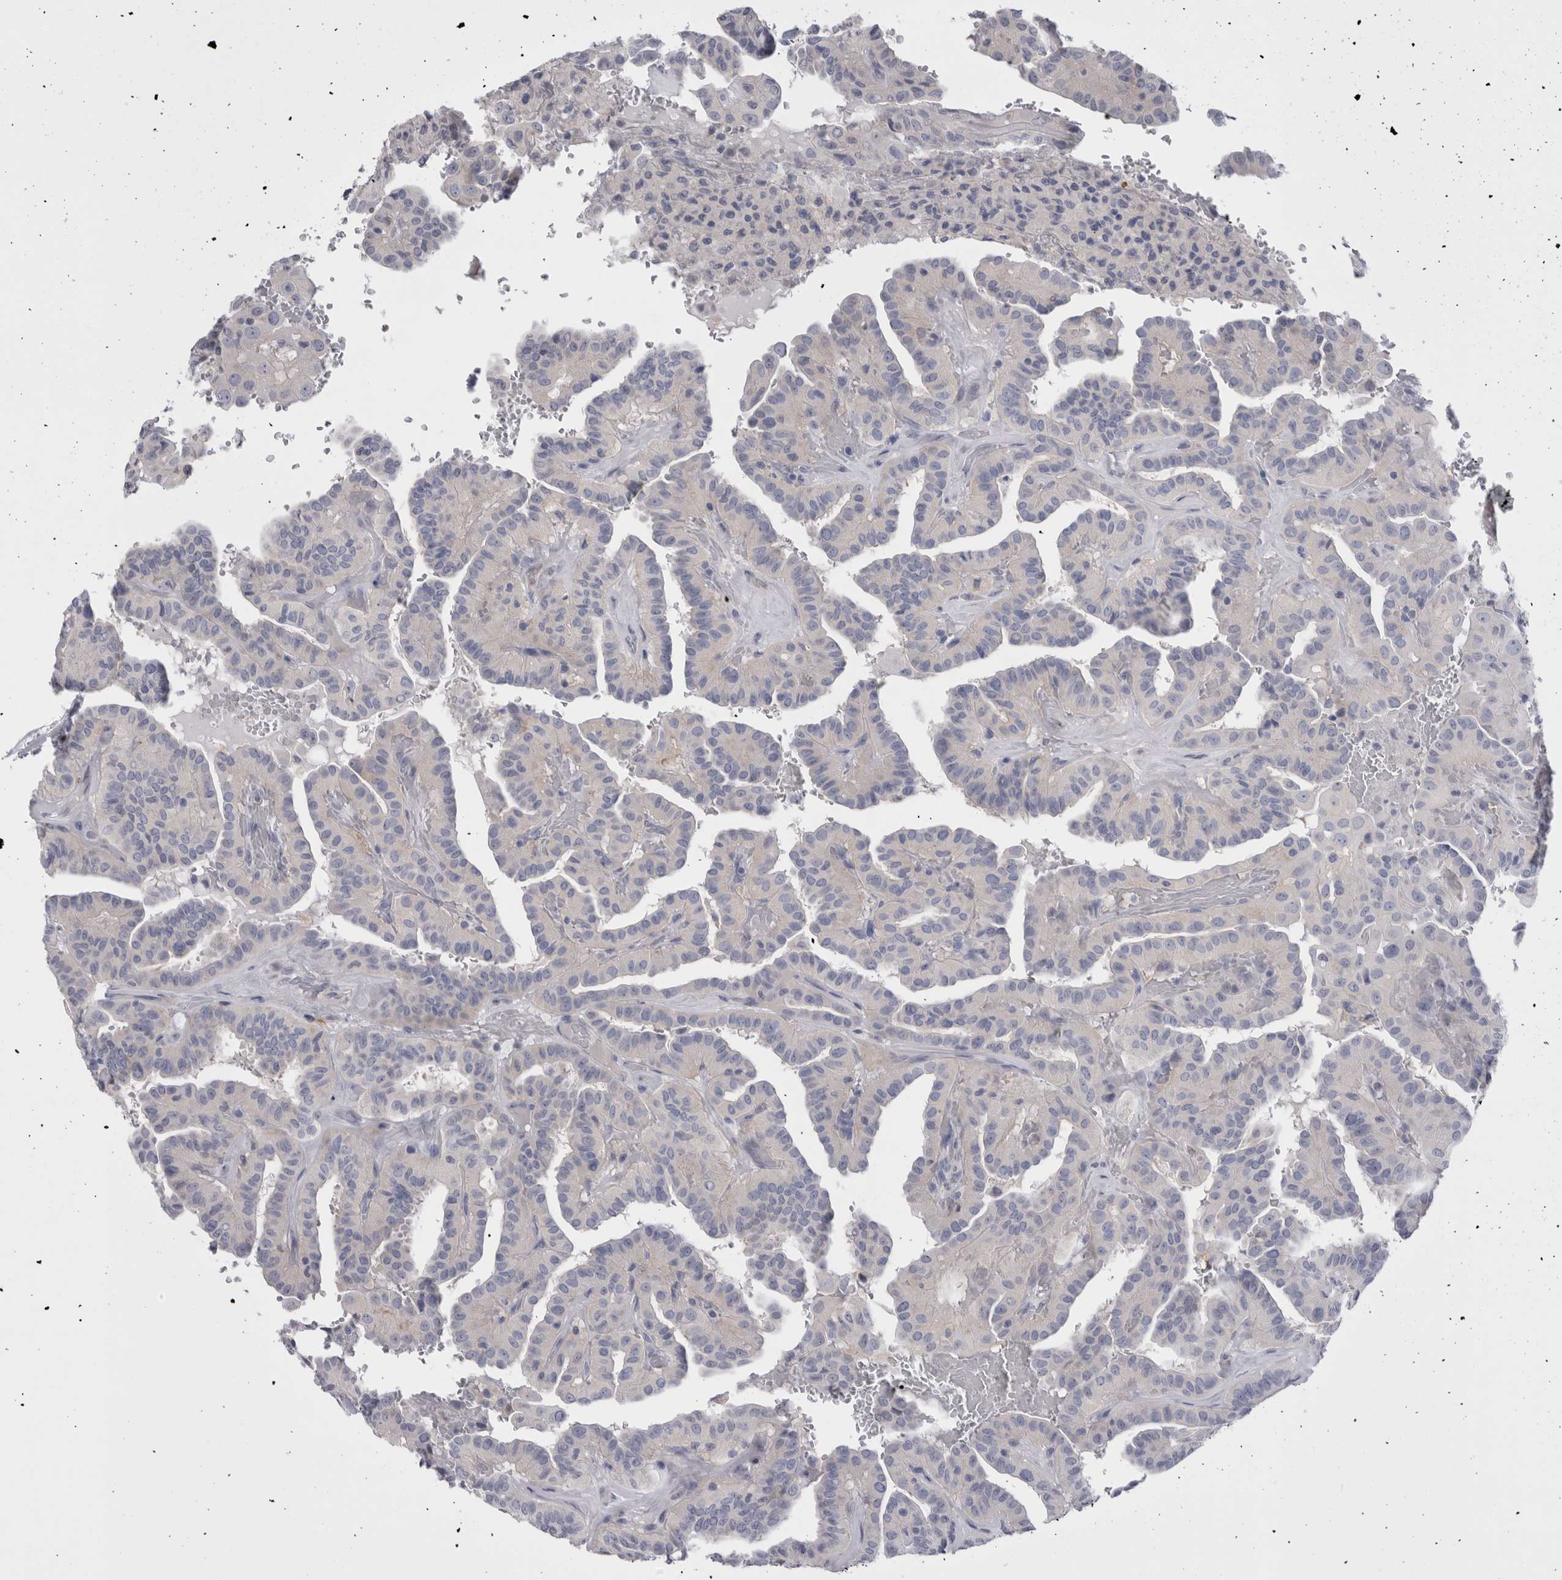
{"staining": {"intensity": "negative", "quantity": "none", "location": "none"}, "tissue": "thyroid cancer", "cell_type": "Tumor cells", "image_type": "cancer", "snomed": [{"axis": "morphology", "description": "Papillary adenocarcinoma, NOS"}, {"axis": "topography", "description": "Thyroid gland"}], "caption": "This is a histopathology image of IHC staining of thyroid cancer, which shows no positivity in tumor cells. (Immunohistochemistry (ihc), brightfield microscopy, high magnification).", "gene": "PWP2", "patient": {"sex": "male", "age": 77}}